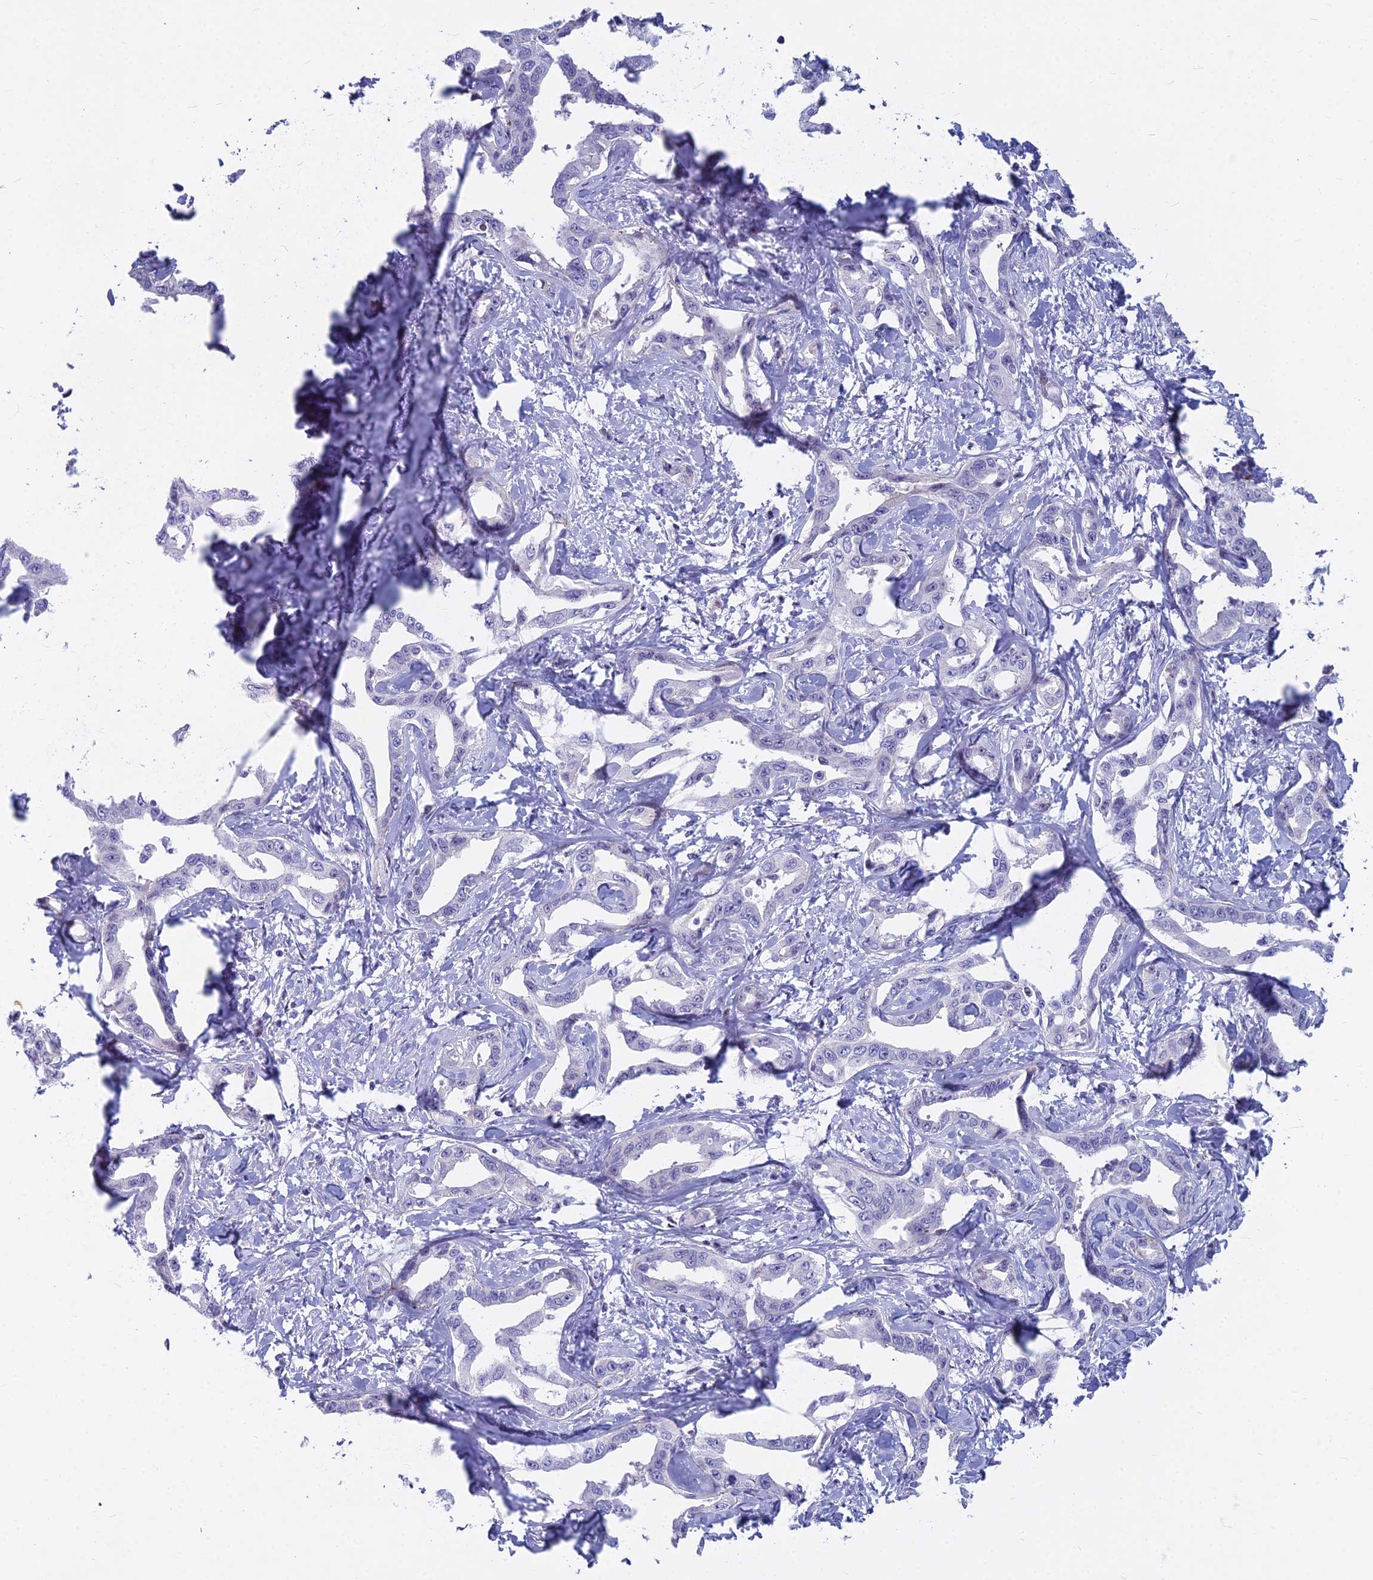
{"staining": {"intensity": "negative", "quantity": "none", "location": "none"}, "tissue": "liver cancer", "cell_type": "Tumor cells", "image_type": "cancer", "snomed": [{"axis": "morphology", "description": "Cholangiocarcinoma"}, {"axis": "topography", "description": "Liver"}], "caption": "An immunohistochemistry (IHC) photomicrograph of liver cholangiocarcinoma is shown. There is no staining in tumor cells of liver cholangiocarcinoma.", "gene": "MYBPC2", "patient": {"sex": "male", "age": 59}}